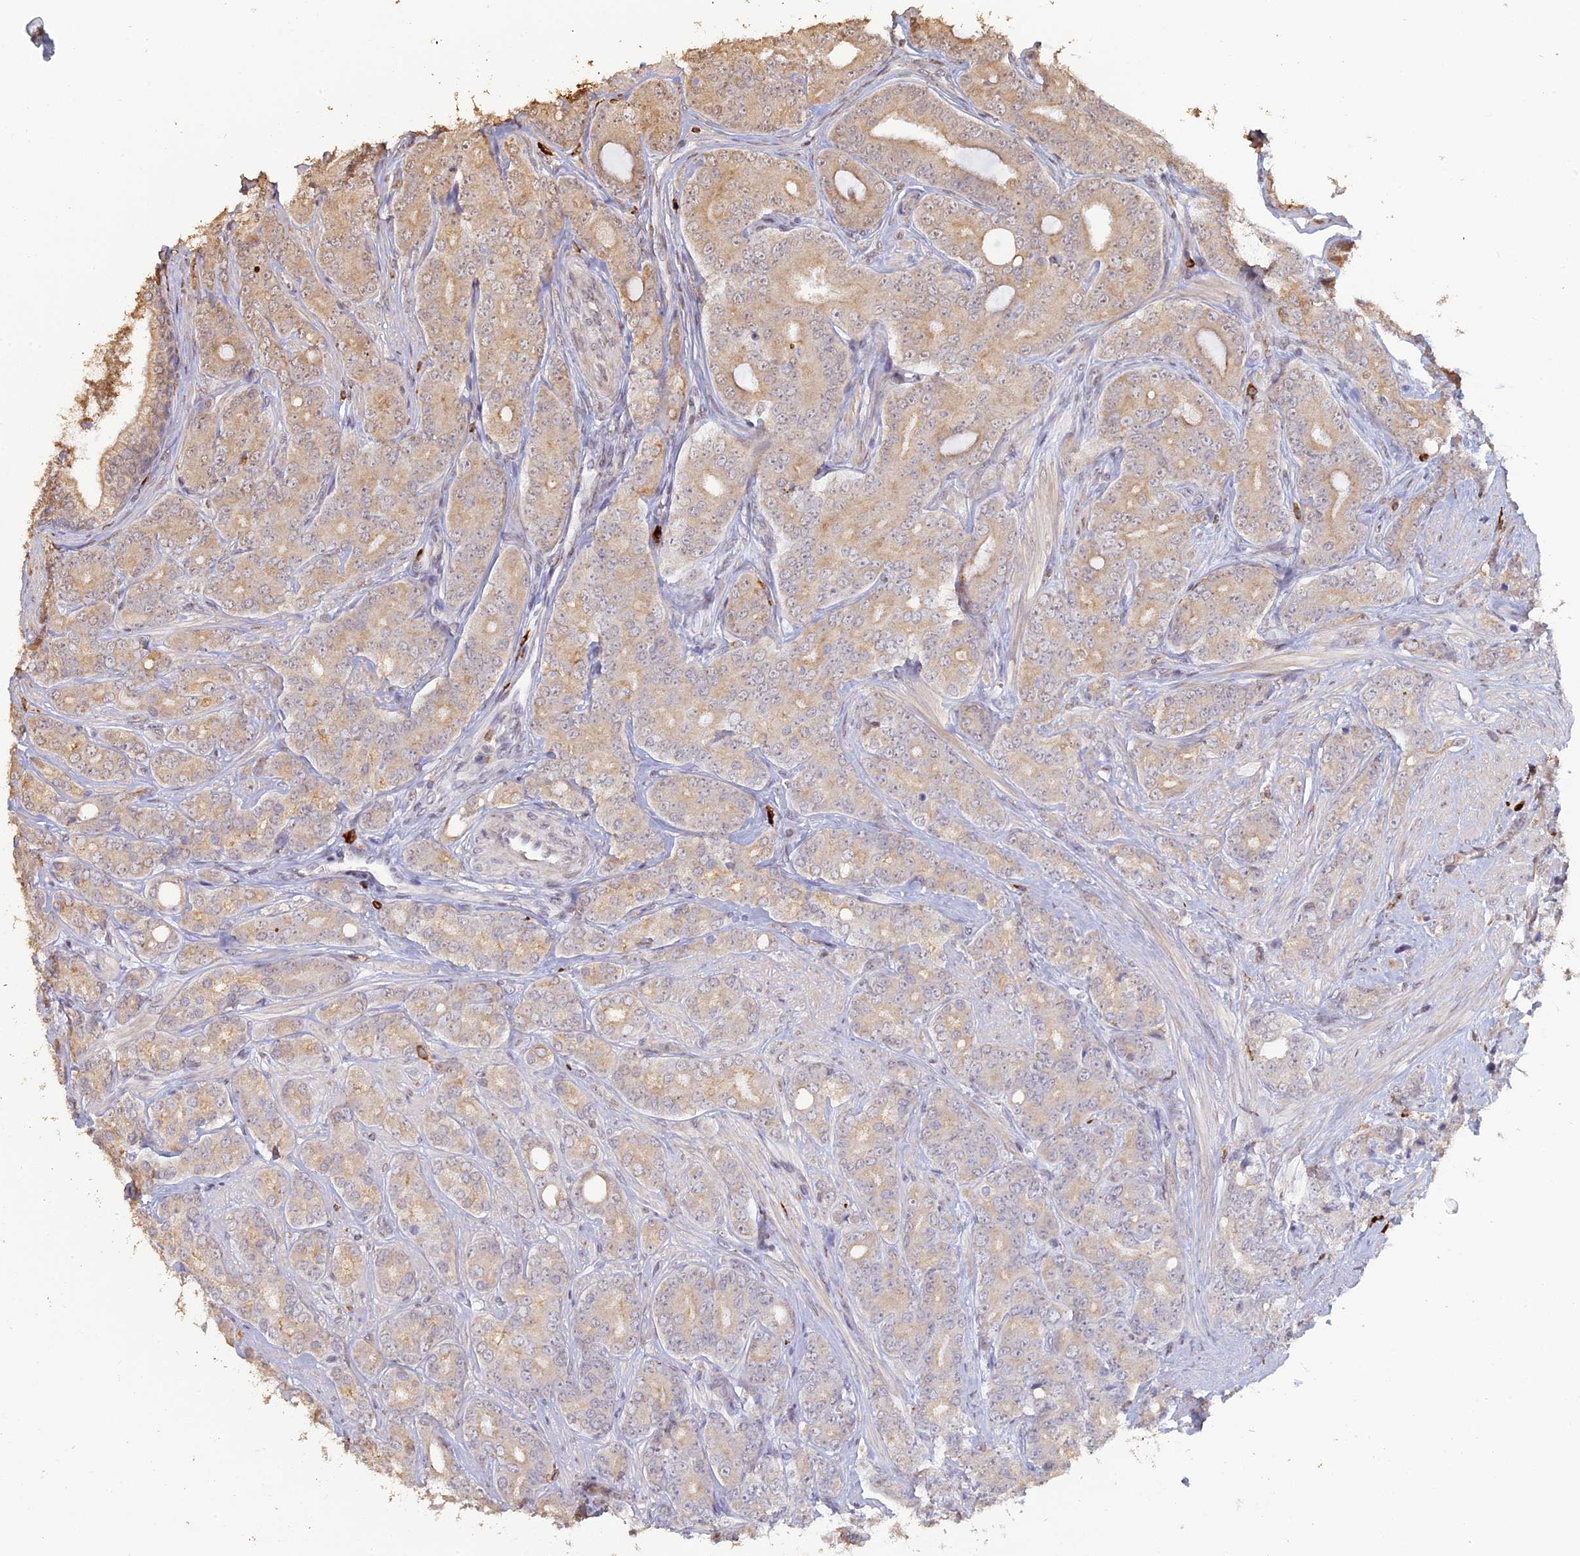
{"staining": {"intensity": "weak", "quantity": "25%-75%", "location": "cytoplasmic/membranous"}, "tissue": "prostate cancer", "cell_type": "Tumor cells", "image_type": "cancer", "snomed": [{"axis": "morphology", "description": "Adenocarcinoma, High grade"}, {"axis": "topography", "description": "Prostate"}], "caption": "Adenocarcinoma (high-grade) (prostate) tissue demonstrates weak cytoplasmic/membranous expression in about 25%-75% of tumor cells, visualized by immunohistochemistry.", "gene": "APOBR", "patient": {"sex": "male", "age": 62}}